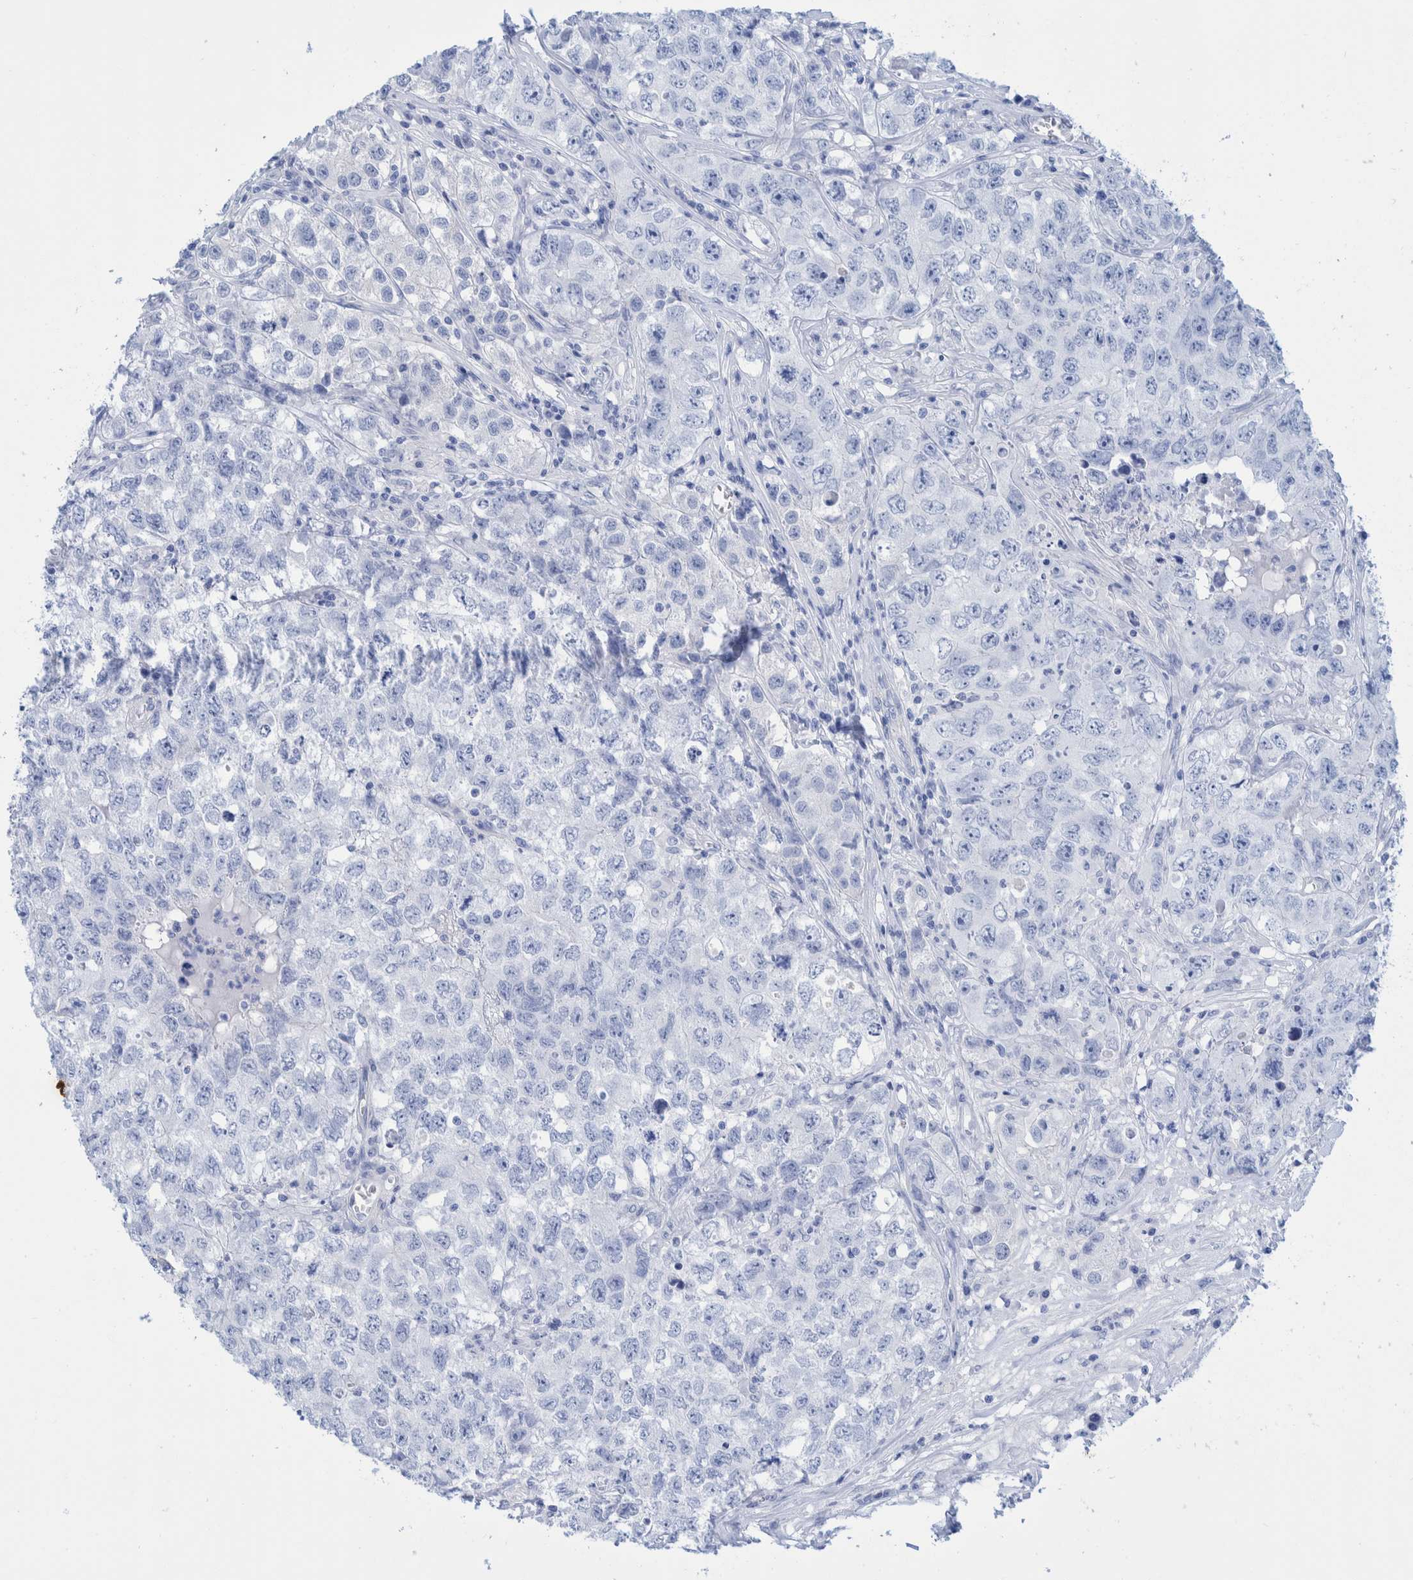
{"staining": {"intensity": "negative", "quantity": "none", "location": "none"}, "tissue": "testis cancer", "cell_type": "Tumor cells", "image_type": "cancer", "snomed": [{"axis": "morphology", "description": "Seminoma, NOS"}, {"axis": "morphology", "description": "Carcinoma, Embryonal, NOS"}, {"axis": "topography", "description": "Testis"}], "caption": "Human testis embryonal carcinoma stained for a protein using immunohistochemistry shows no staining in tumor cells.", "gene": "PERP", "patient": {"sex": "male", "age": 43}}